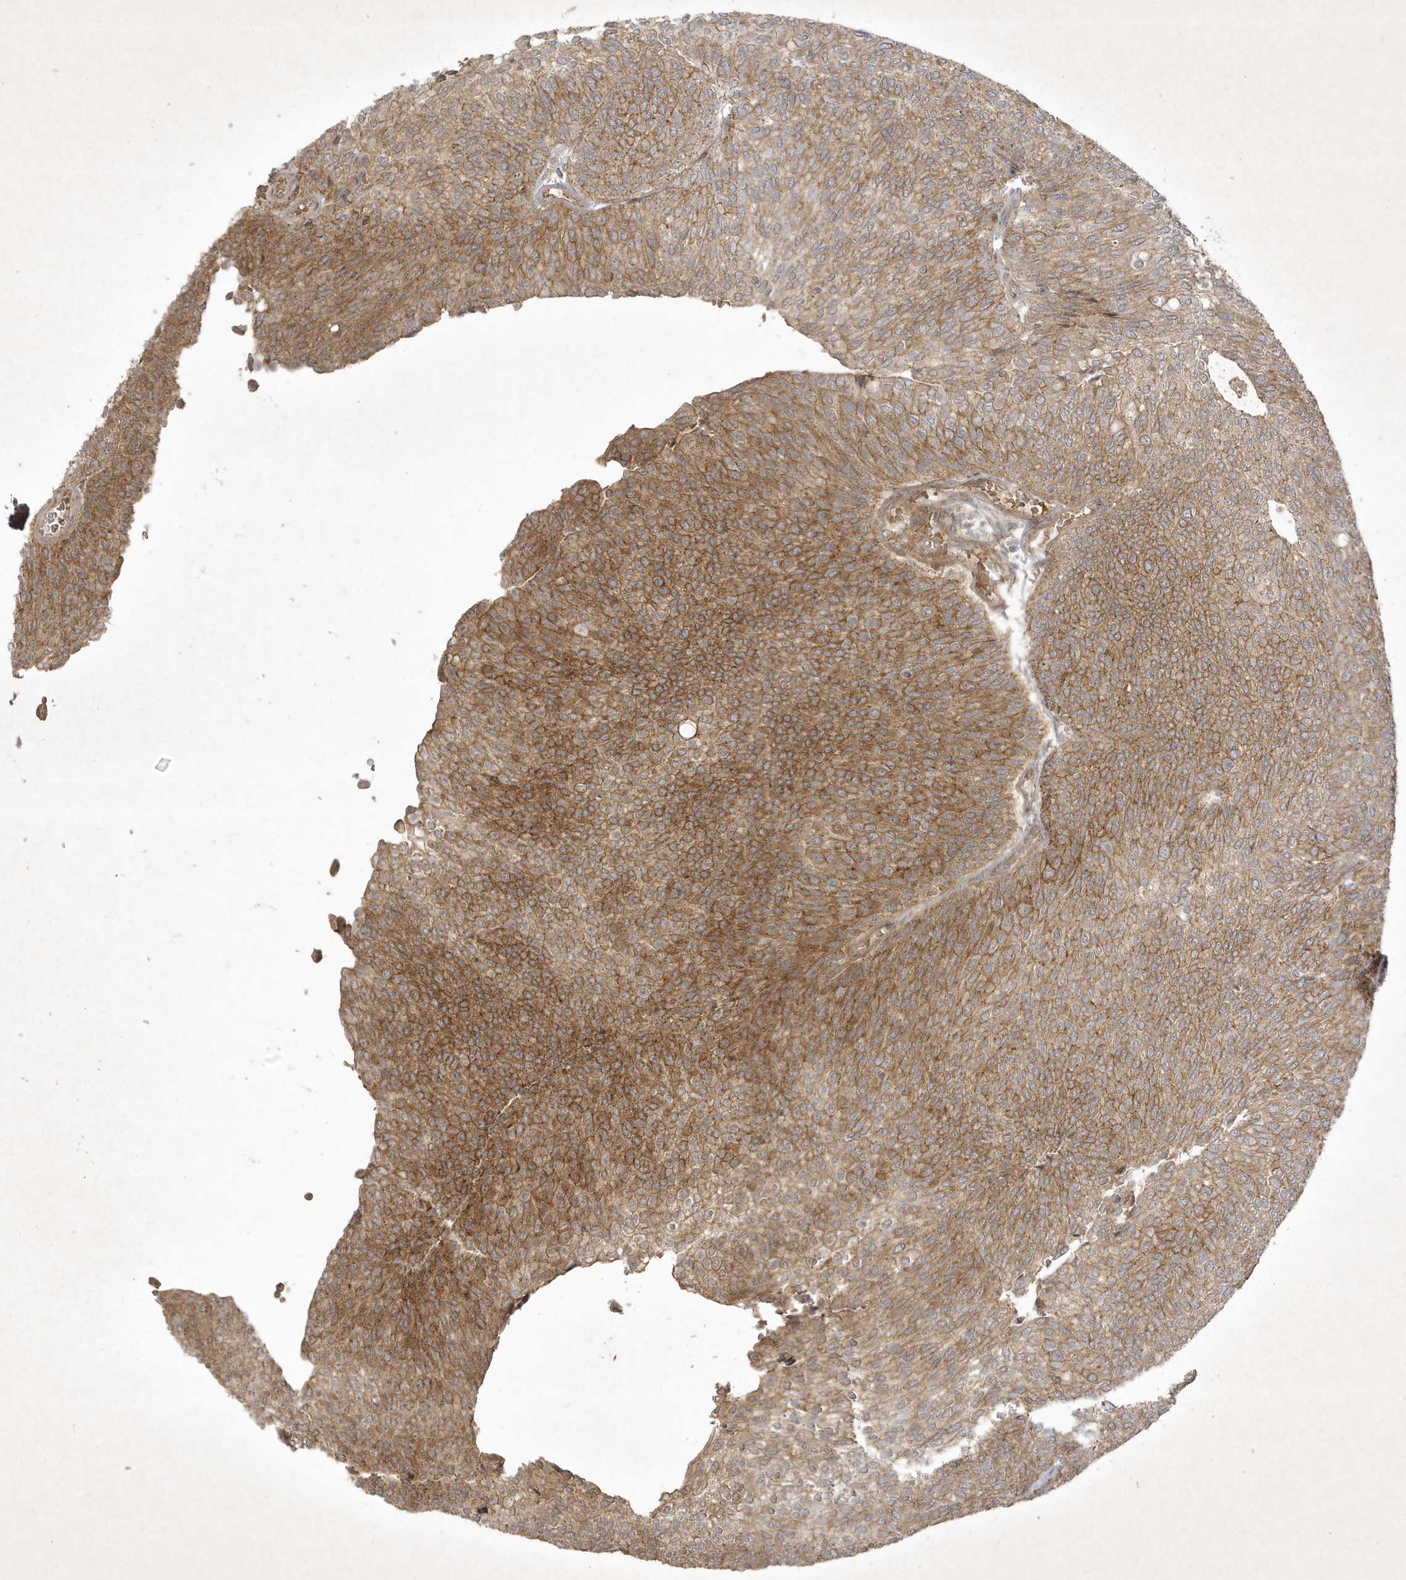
{"staining": {"intensity": "moderate", "quantity": ">75%", "location": "cytoplasmic/membranous"}, "tissue": "urothelial cancer", "cell_type": "Tumor cells", "image_type": "cancer", "snomed": [{"axis": "morphology", "description": "Urothelial carcinoma, Low grade"}, {"axis": "topography", "description": "Urinary bladder"}], "caption": "This histopathology image shows low-grade urothelial carcinoma stained with immunohistochemistry to label a protein in brown. The cytoplasmic/membranous of tumor cells show moderate positivity for the protein. Nuclei are counter-stained blue.", "gene": "FAM83C", "patient": {"sex": "female", "age": 79}}